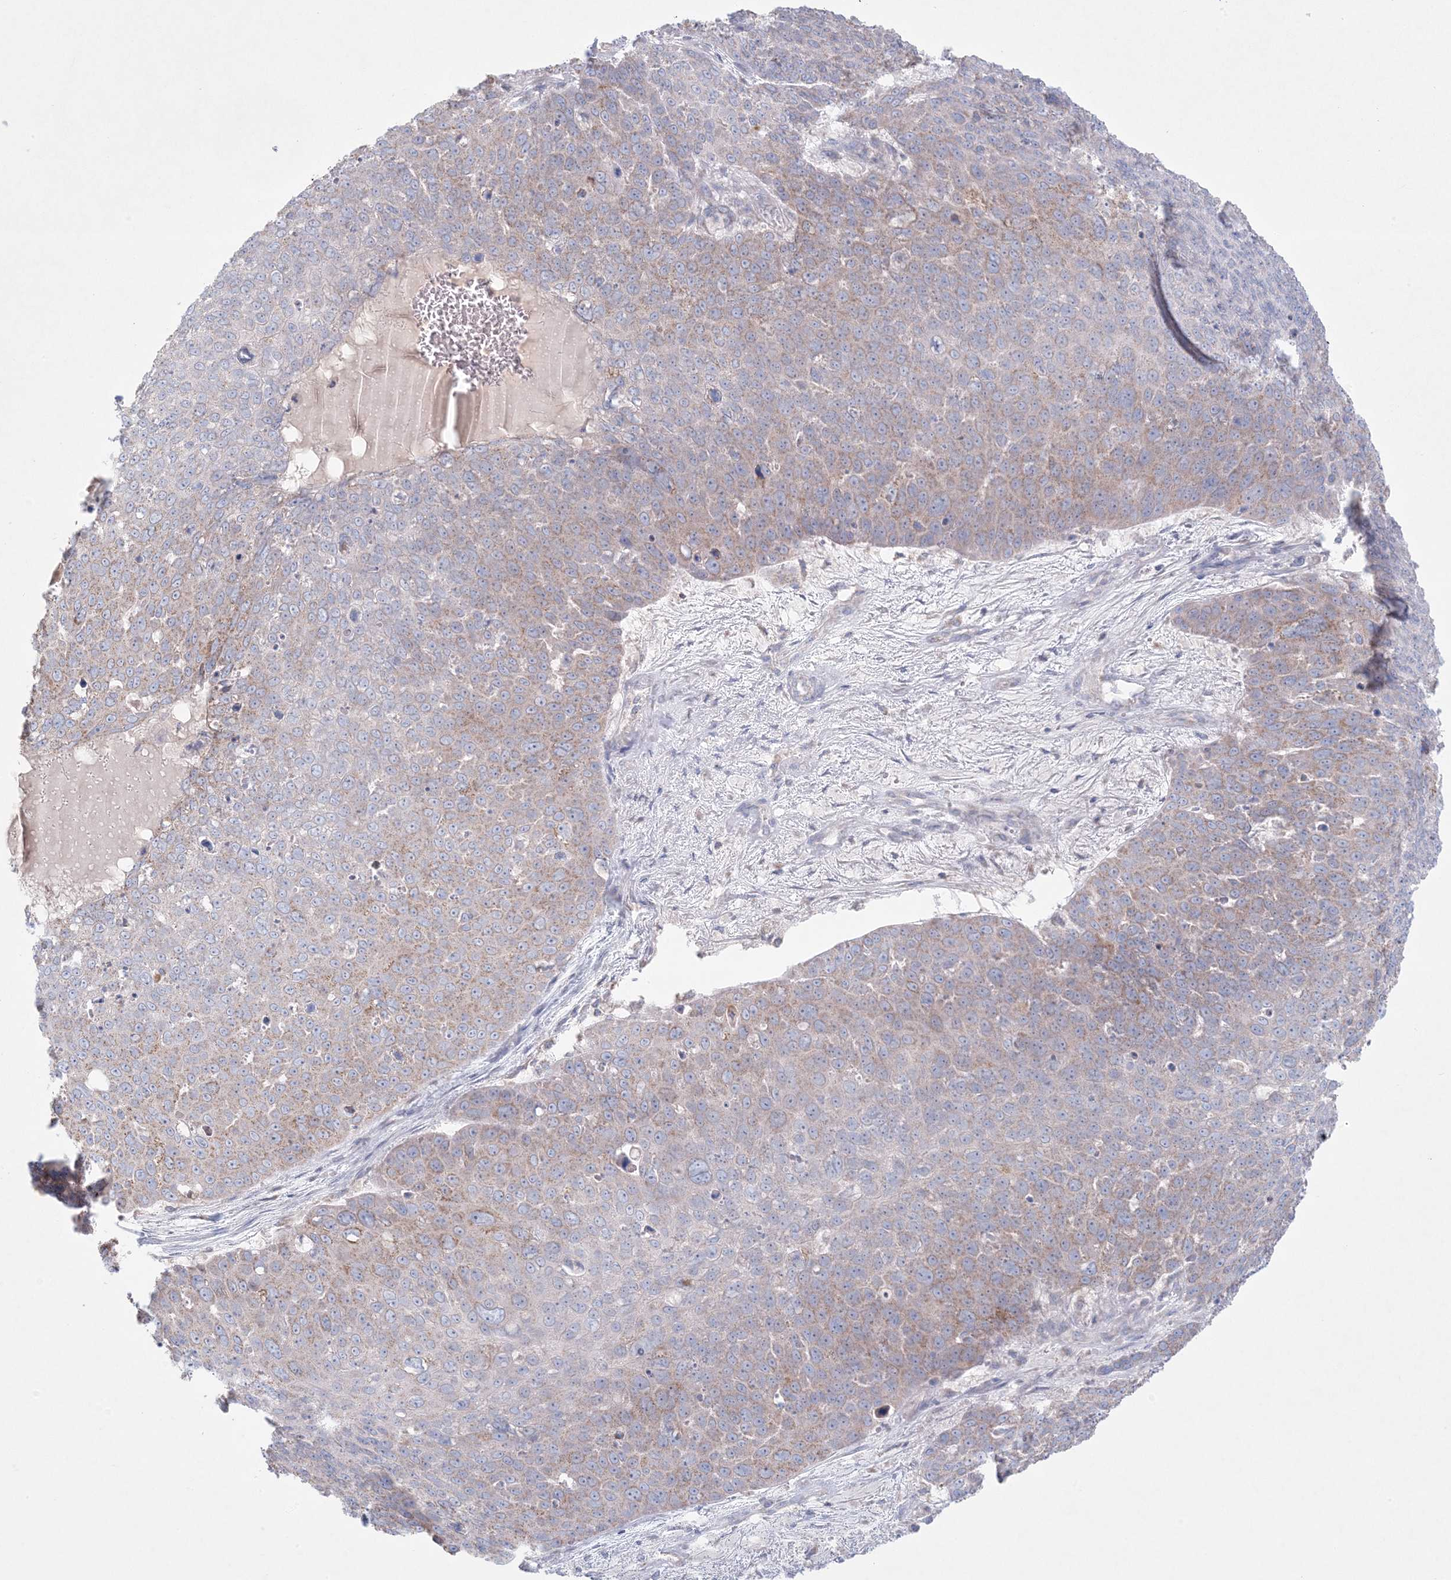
{"staining": {"intensity": "moderate", "quantity": "25%-75%", "location": "cytoplasmic/membranous"}, "tissue": "skin cancer", "cell_type": "Tumor cells", "image_type": "cancer", "snomed": [{"axis": "morphology", "description": "Squamous cell carcinoma, NOS"}, {"axis": "topography", "description": "Skin"}], "caption": "Approximately 25%-75% of tumor cells in human skin cancer (squamous cell carcinoma) reveal moderate cytoplasmic/membranous protein expression as visualized by brown immunohistochemical staining.", "gene": "KCTD6", "patient": {"sex": "male", "age": 71}}